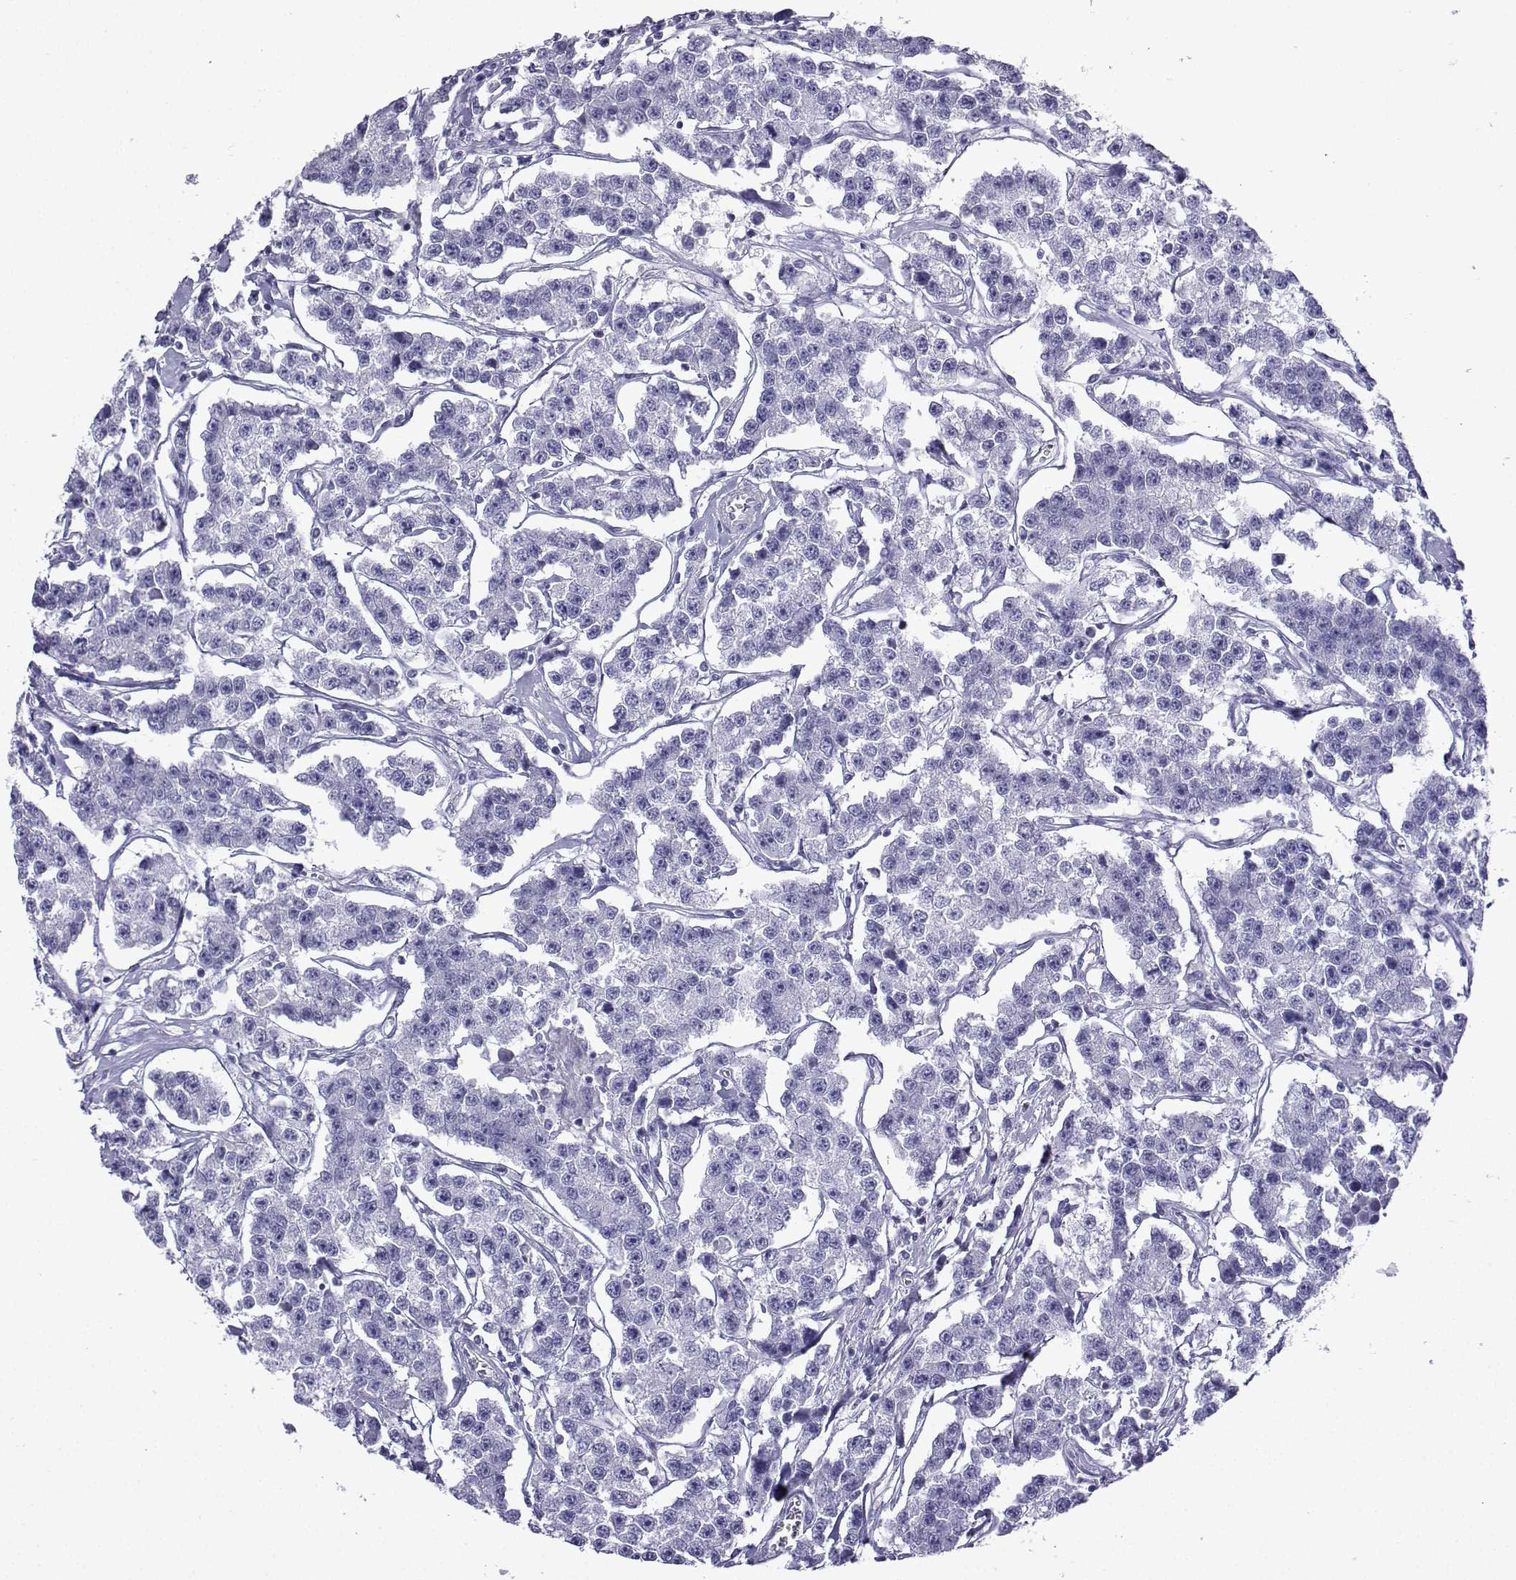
{"staining": {"intensity": "negative", "quantity": "none", "location": "none"}, "tissue": "testis cancer", "cell_type": "Tumor cells", "image_type": "cancer", "snomed": [{"axis": "morphology", "description": "Seminoma, NOS"}, {"axis": "topography", "description": "Testis"}], "caption": "Protein analysis of seminoma (testis) shows no significant expression in tumor cells.", "gene": "KCNF1", "patient": {"sex": "male", "age": 59}}